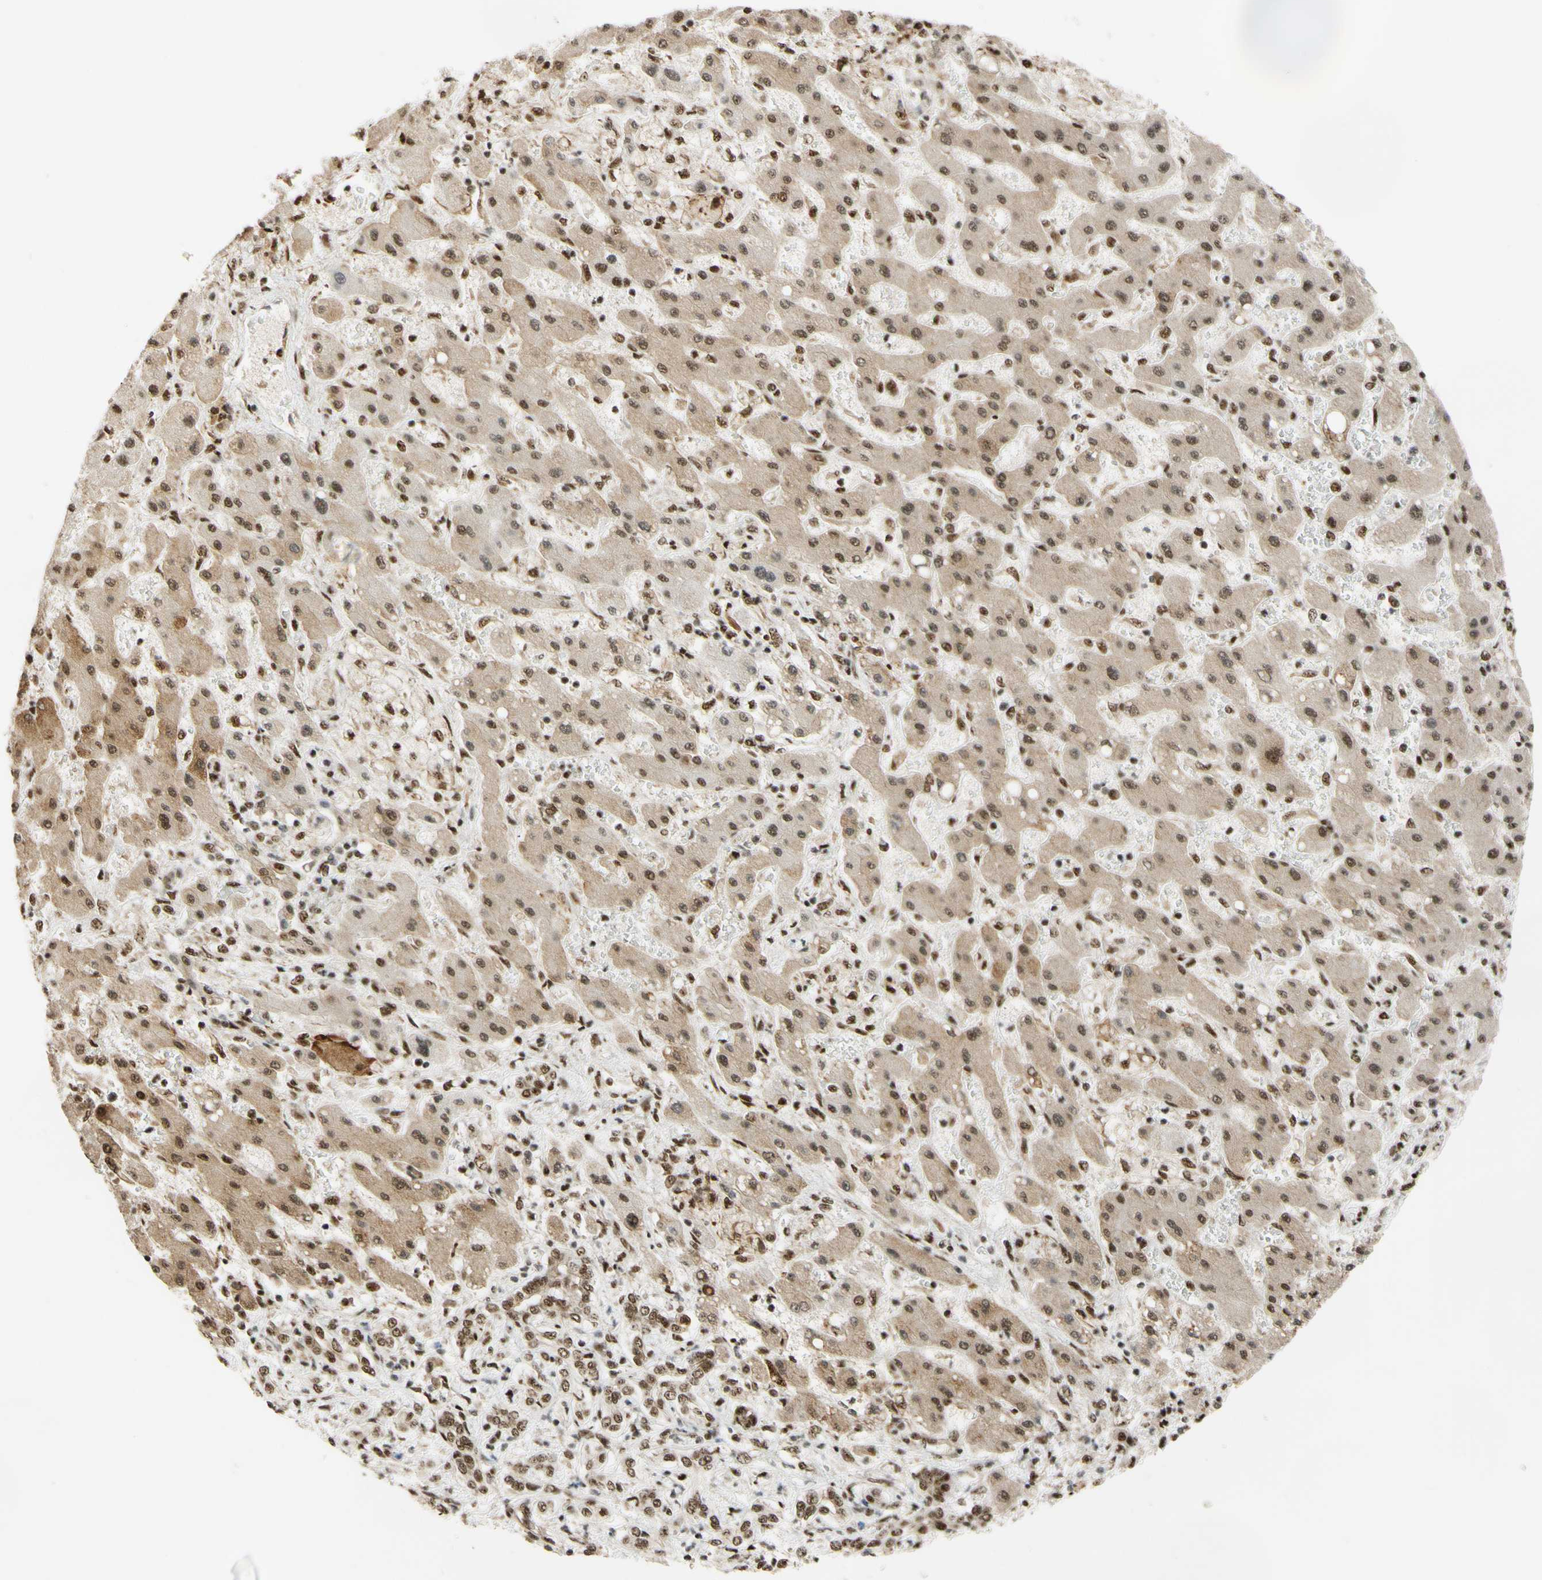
{"staining": {"intensity": "moderate", "quantity": ">75%", "location": "nuclear"}, "tissue": "liver cancer", "cell_type": "Tumor cells", "image_type": "cancer", "snomed": [{"axis": "morphology", "description": "Cholangiocarcinoma"}, {"axis": "topography", "description": "Liver"}], "caption": "Cholangiocarcinoma (liver) tissue exhibits moderate nuclear staining in about >75% of tumor cells", "gene": "SAP18", "patient": {"sex": "male", "age": 50}}